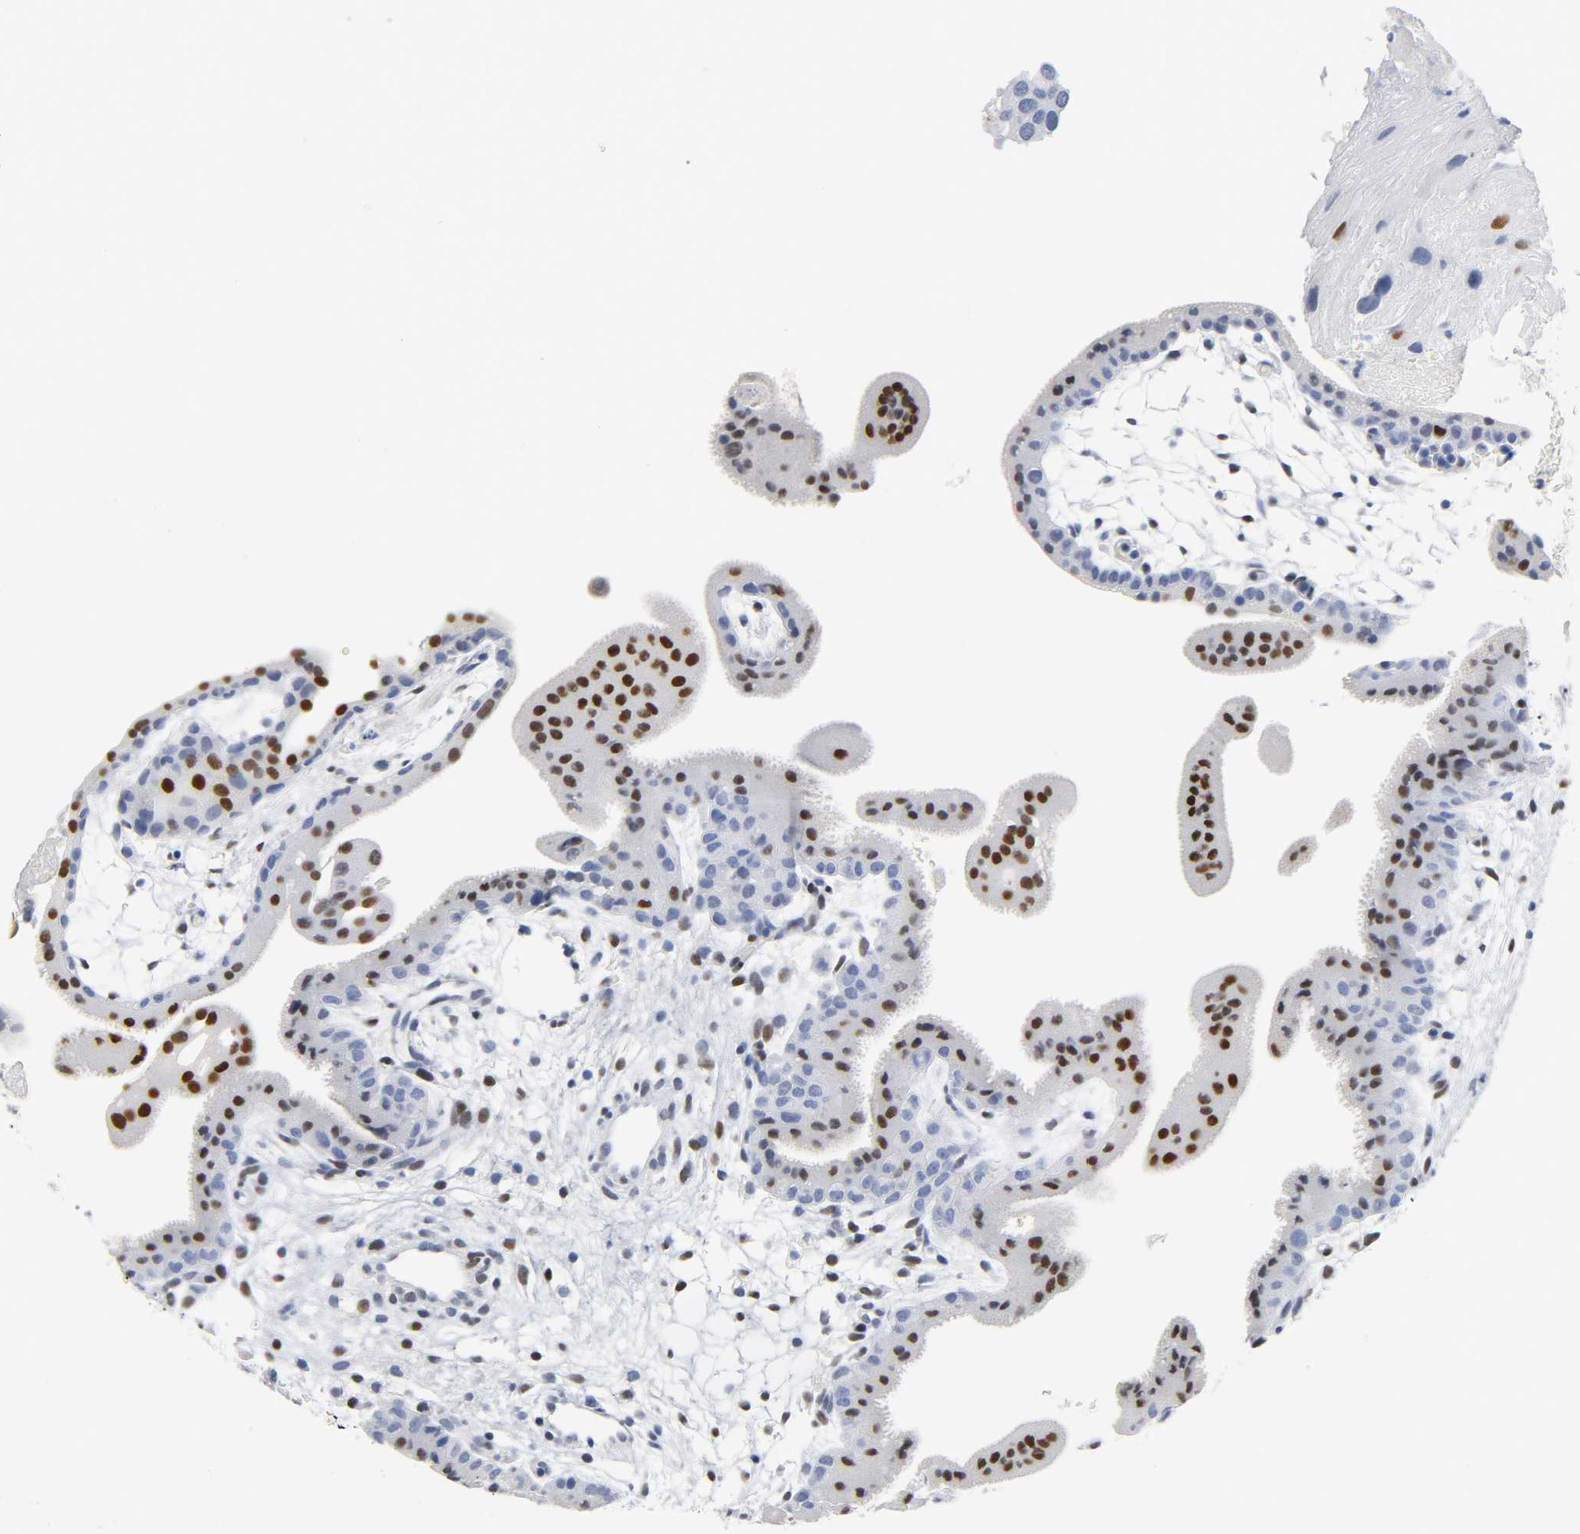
{"staining": {"intensity": "negative", "quantity": "none", "location": "none"}, "tissue": "placenta", "cell_type": "Decidual cells", "image_type": "normal", "snomed": [{"axis": "morphology", "description": "Normal tissue, NOS"}, {"axis": "topography", "description": "Placenta"}], "caption": "High magnification brightfield microscopy of benign placenta stained with DAB (3,3'-diaminobenzidine) (brown) and counterstained with hematoxylin (blue): decidual cells show no significant positivity.", "gene": "NAB2", "patient": {"sex": "female", "age": 19}}